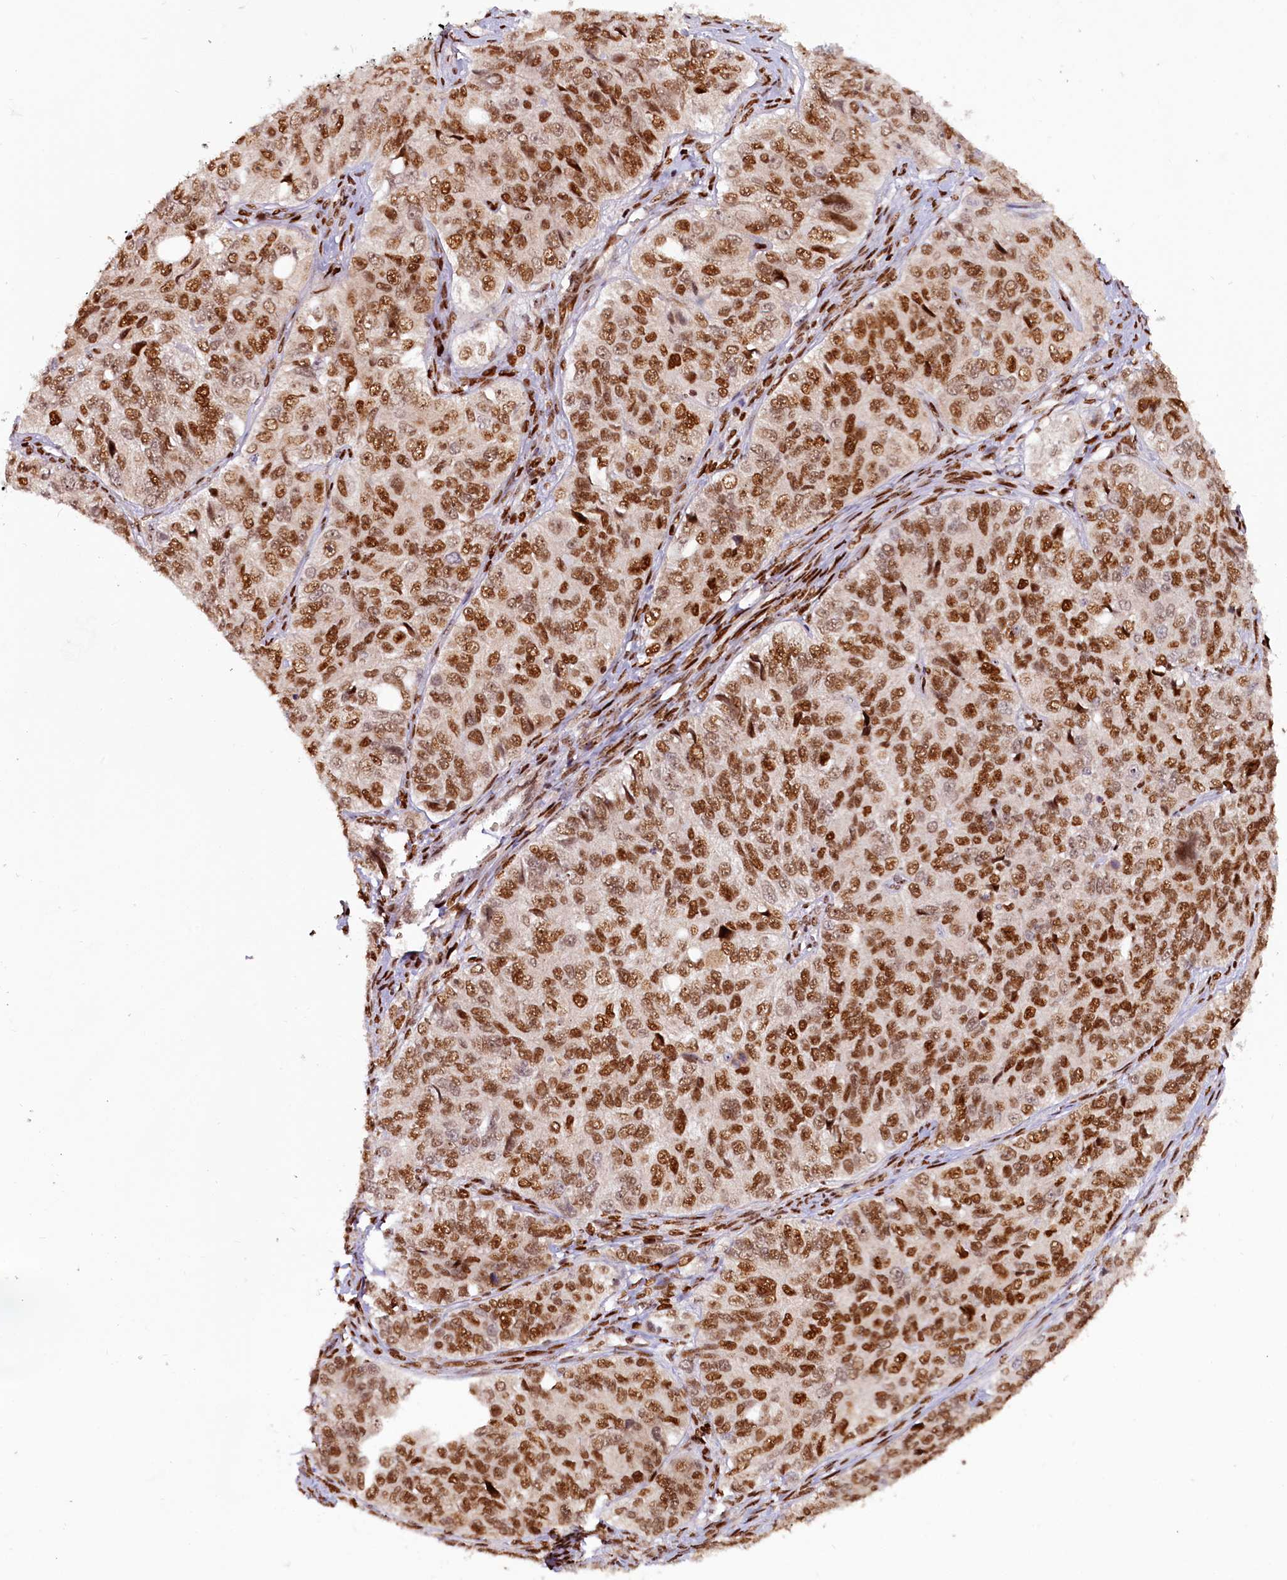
{"staining": {"intensity": "strong", "quantity": ">75%", "location": "nuclear"}, "tissue": "ovarian cancer", "cell_type": "Tumor cells", "image_type": "cancer", "snomed": [{"axis": "morphology", "description": "Carcinoma, endometroid"}, {"axis": "topography", "description": "Ovary"}], "caption": "Immunohistochemical staining of ovarian endometroid carcinoma demonstrates strong nuclear protein positivity in approximately >75% of tumor cells.", "gene": "TCOF1", "patient": {"sex": "female", "age": 51}}